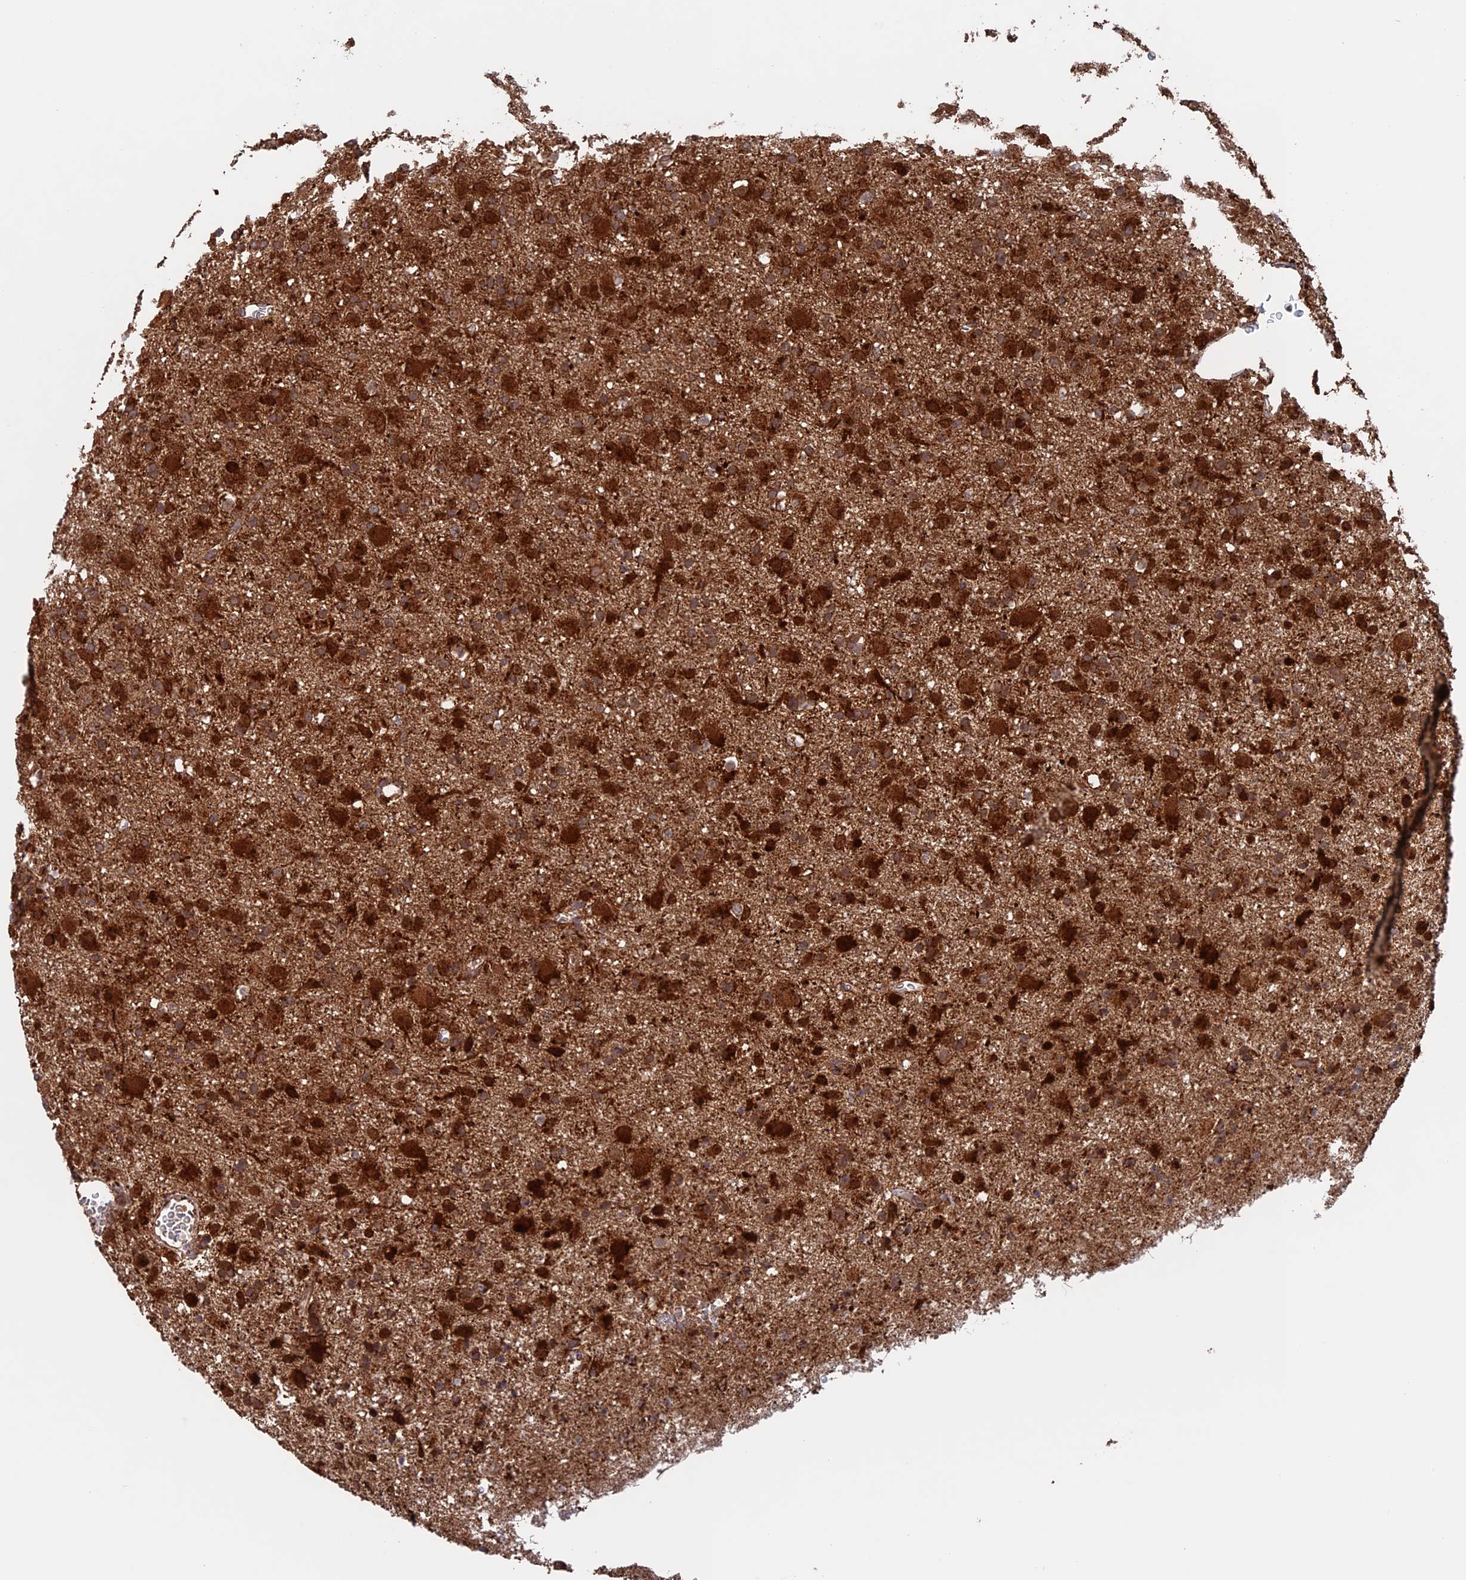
{"staining": {"intensity": "strong", "quantity": "25%-75%", "location": "cytoplasmic/membranous"}, "tissue": "glioma", "cell_type": "Tumor cells", "image_type": "cancer", "snomed": [{"axis": "morphology", "description": "Glioma, malignant, Low grade"}, {"axis": "topography", "description": "Brain"}], "caption": "This is an image of immunohistochemistry (IHC) staining of malignant glioma (low-grade), which shows strong staining in the cytoplasmic/membranous of tumor cells.", "gene": "DTYMK", "patient": {"sex": "male", "age": 65}}